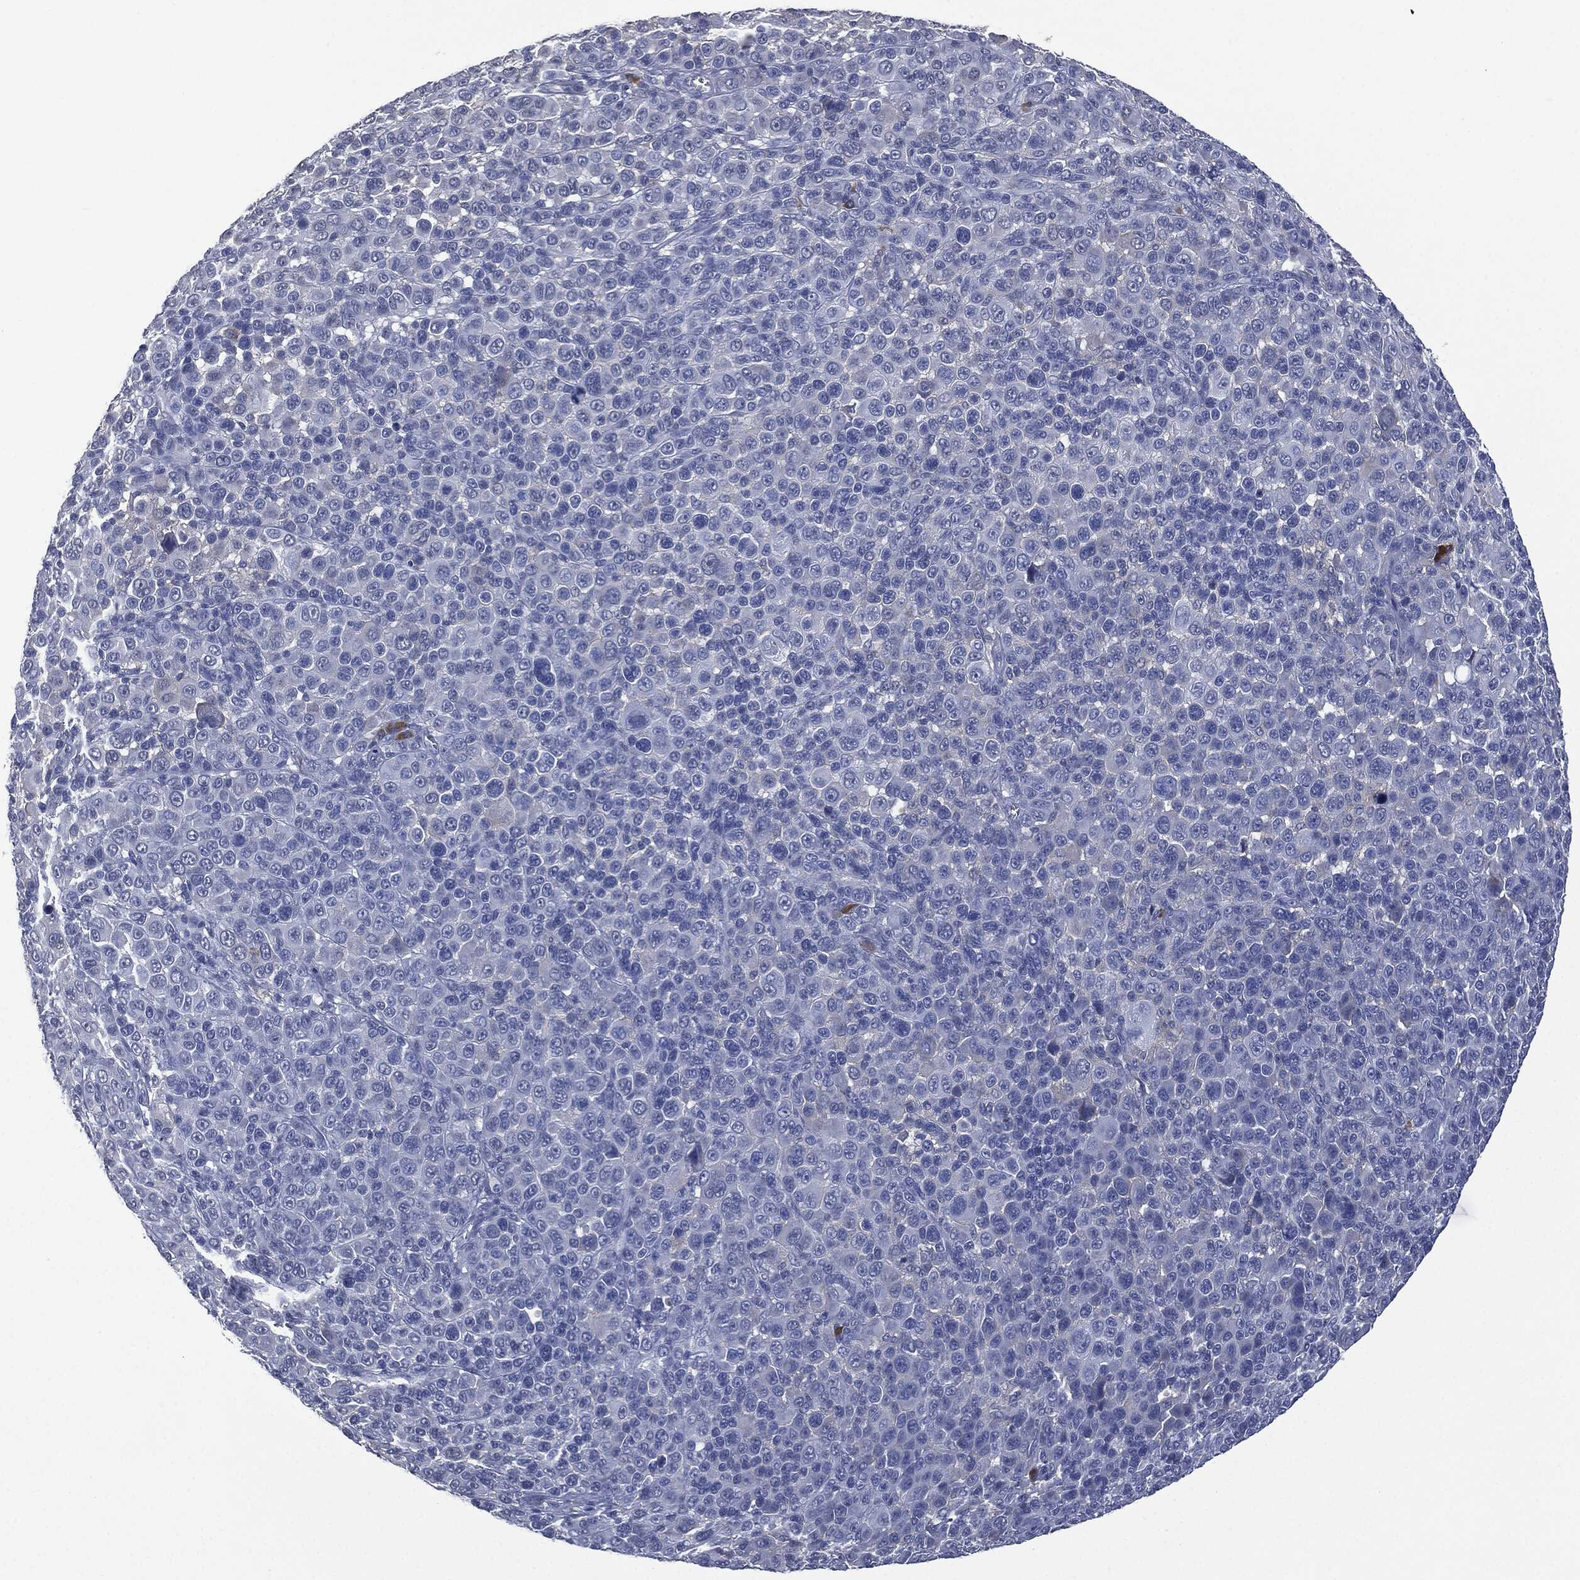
{"staining": {"intensity": "negative", "quantity": "none", "location": "none"}, "tissue": "melanoma", "cell_type": "Tumor cells", "image_type": "cancer", "snomed": [{"axis": "morphology", "description": "Malignant melanoma, NOS"}, {"axis": "topography", "description": "Skin"}], "caption": "The histopathology image reveals no staining of tumor cells in malignant melanoma.", "gene": "SIGLEC7", "patient": {"sex": "female", "age": 57}}